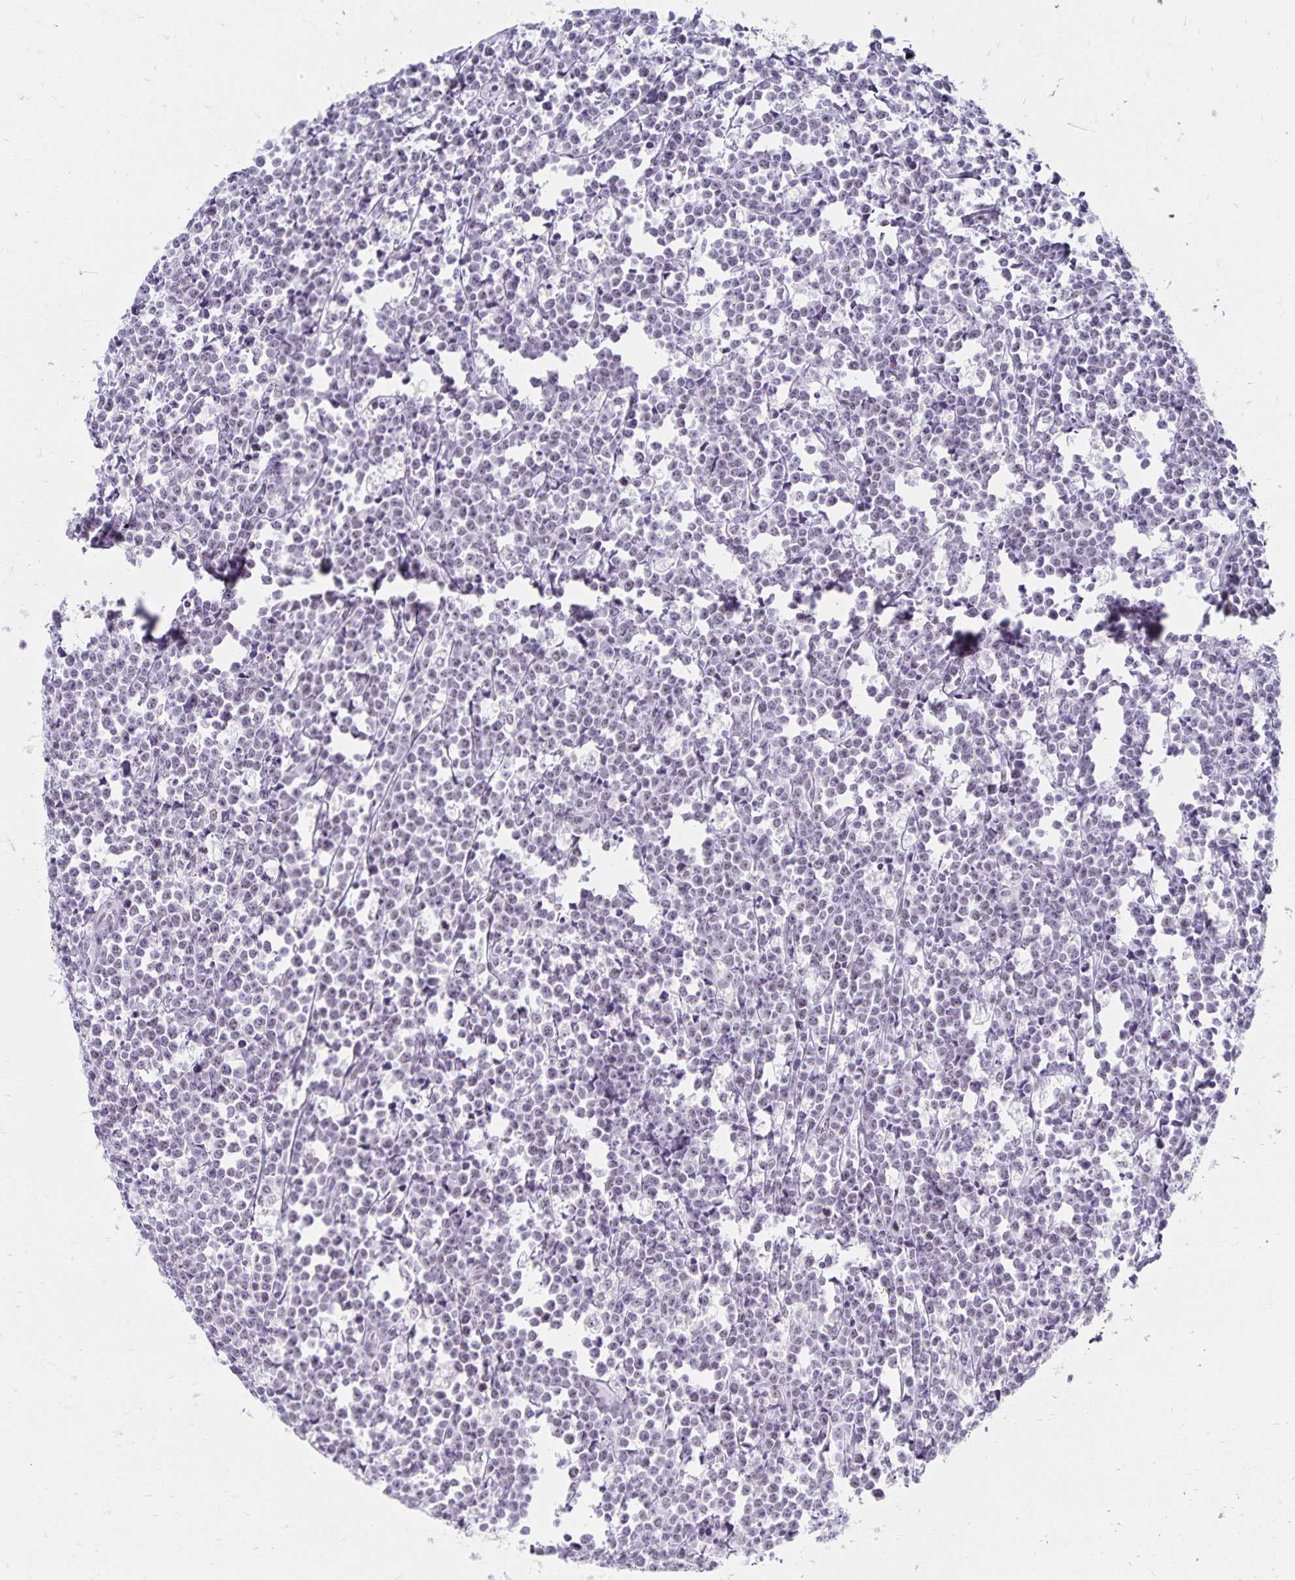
{"staining": {"intensity": "negative", "quantity": "none", "location": "none"}, "tissue": "lymphoma", "cell_type": "Tumor cells", "image_type": "cancer", "snomed": [{"axis": "morphology", "description": "Malignant lymphoma, non-Hodgkin's type, High grade"}, {"axis": "topography", "description": "Small intestine"}], "caption": "Tumor cells show no significant expression in lymphoma.", "gene": "C20orf85", "patient": {"sex": "female", "age": 56}}